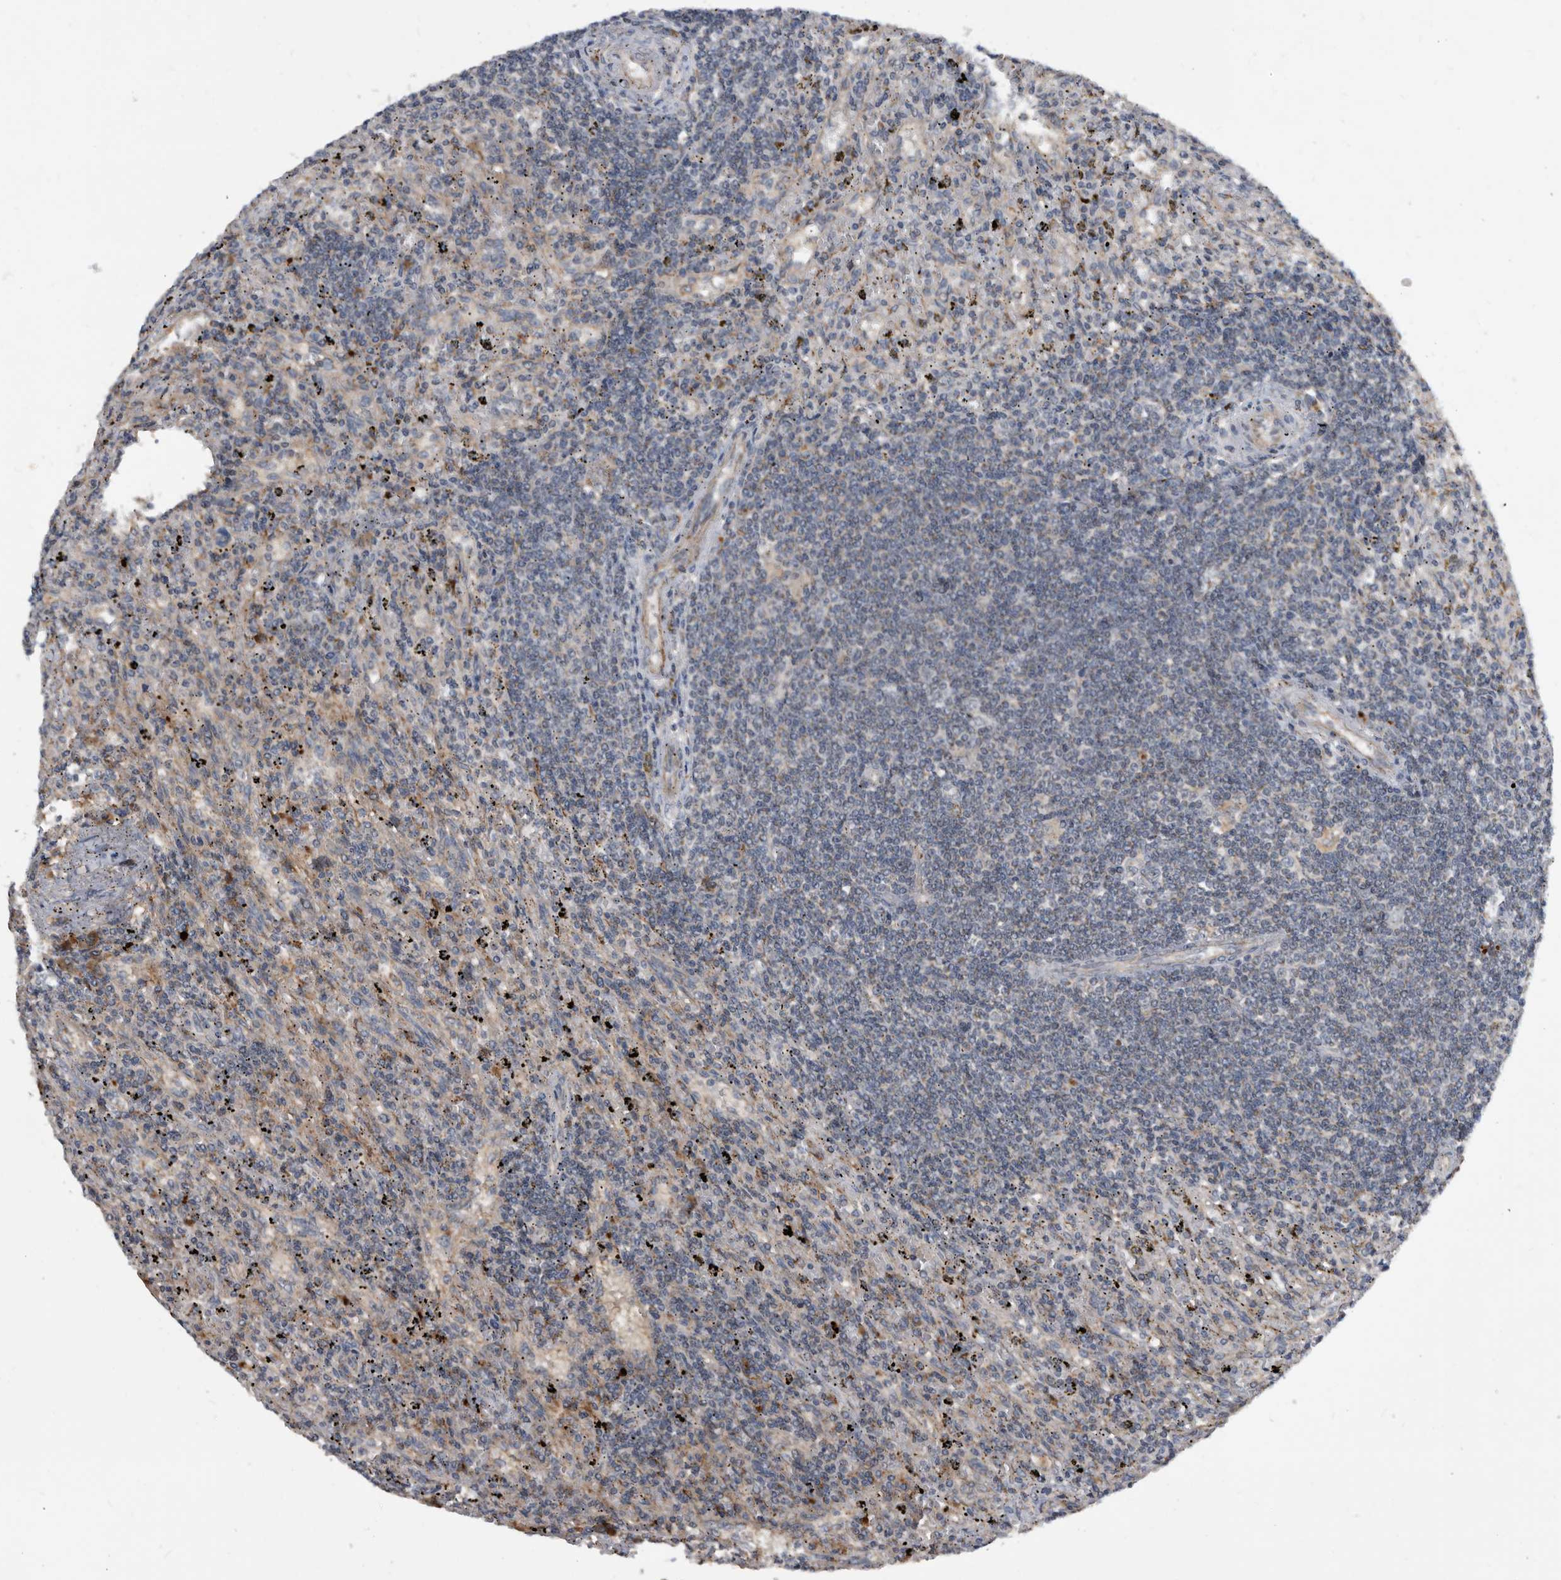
{"staining": {"intensity": "negative", "quantity": "none", "location": "none"}, "tissue": "lymphoma", "cell_type": "Tumor cells", "image_type": "cancer", "snomed": [{"axis": "morphology", "description": "Malignant lymphoma, non-Hodgkin's type, Low grade"}, {"axis": "topography", "description": "Spleen"}], "caption": "The micrograph displays no staining of tumor cells in lymphoma. Nuclei are stained in blue.", "gene": "PI15", "patient": {"sex": "male", "age": 76}}